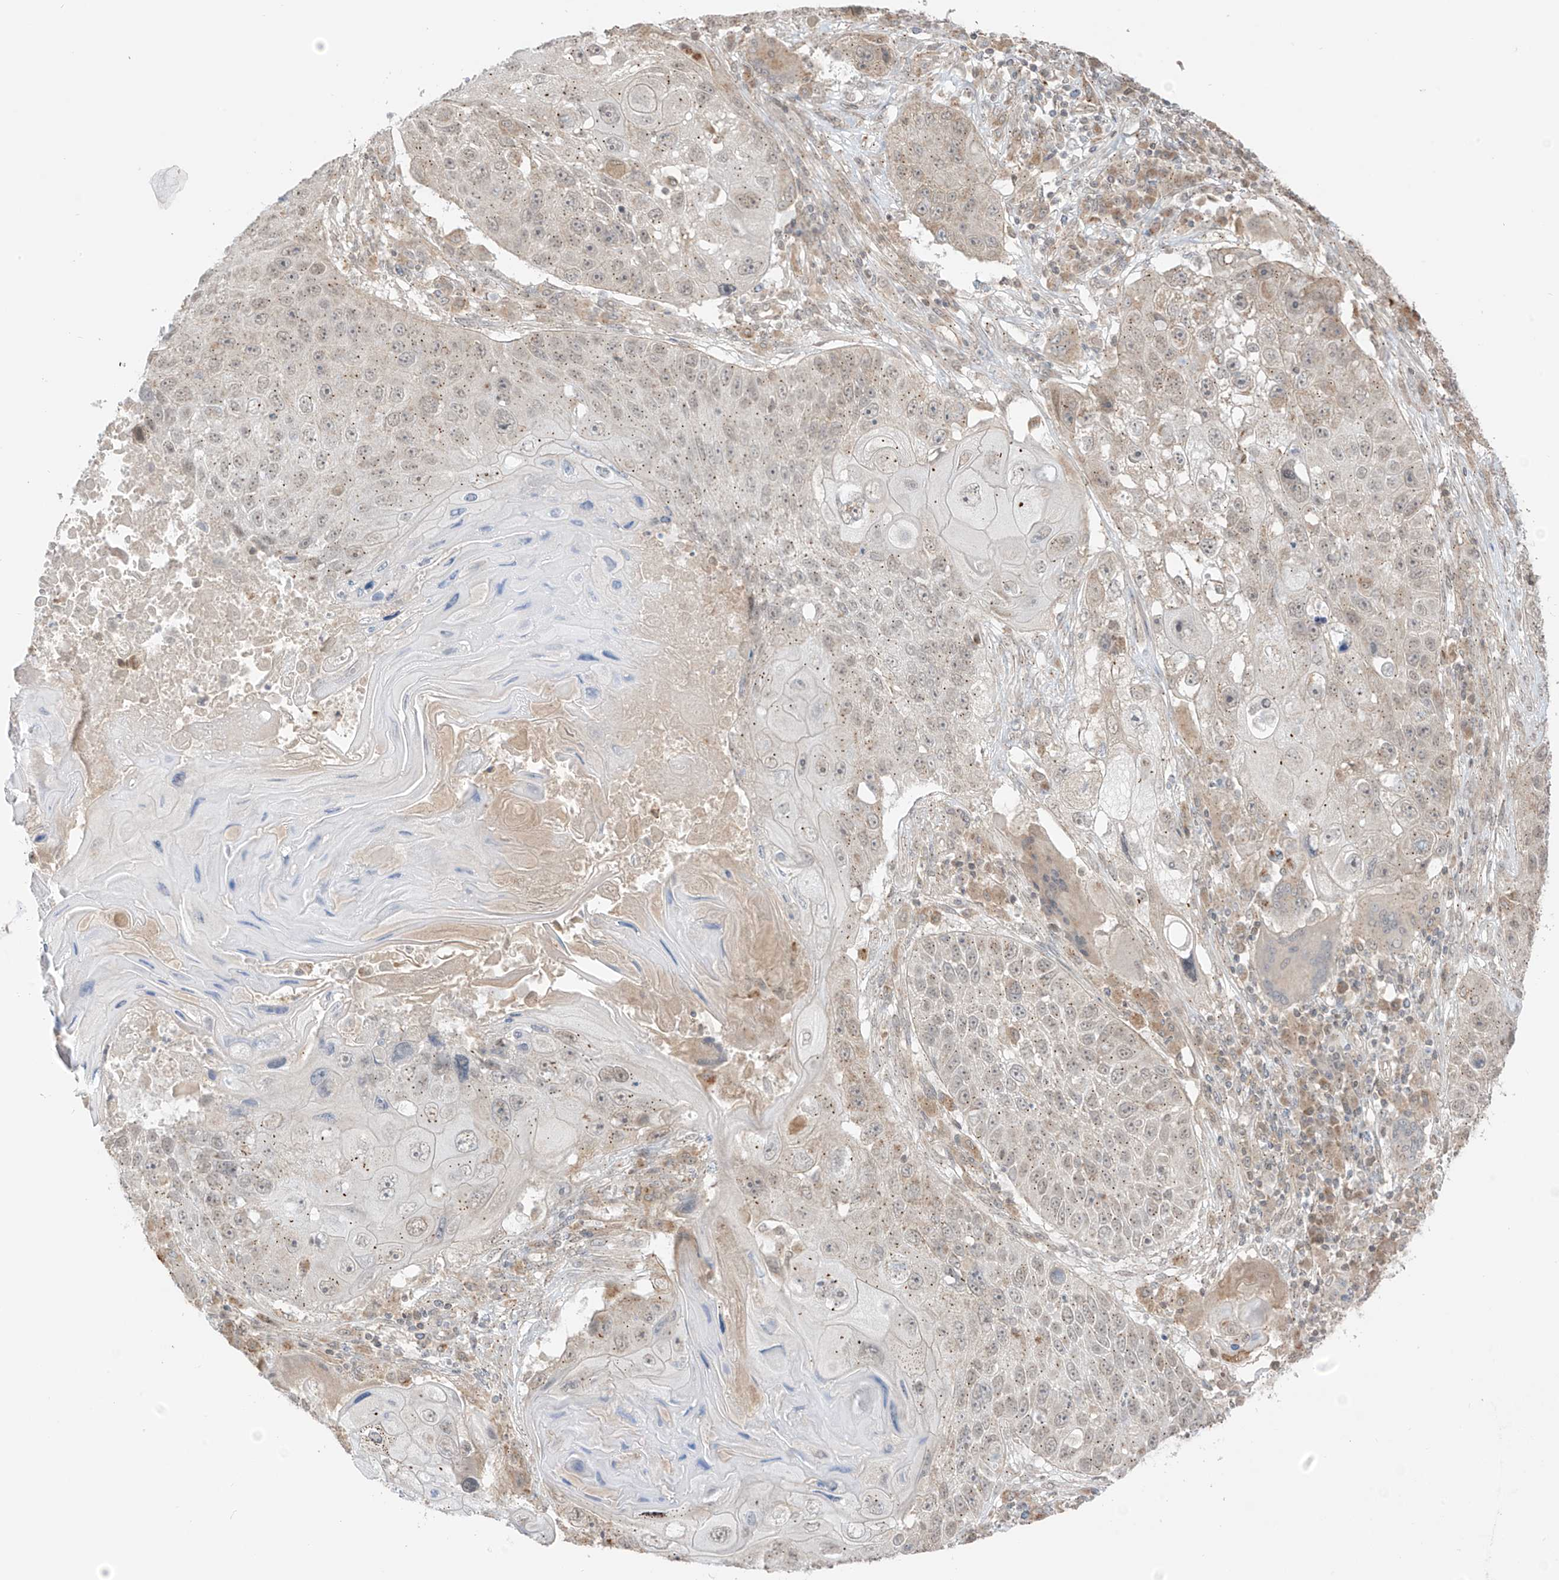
{"staining": {"intensity": "moderate", "quantity": "25%-75%", "location": "cytoplasmic/membranous"}, "tissue": "lung cancer", "cell_type": "Tumor cells", "image_type": "cancer", "snomed": [{"axis": "morphology", "description": "Squamous cell carcinoma, NOS"}, {"axis": "topography", "description": "Lung"}], "caption": "DAB immunohistochemical staining of human lung cancer displays moderate cytoplasmic/membranous protein staining in approximately 25%-75% of tumor cells.", "gene": "N4BP3", "patient": {"sex": "male", "age": 61}}